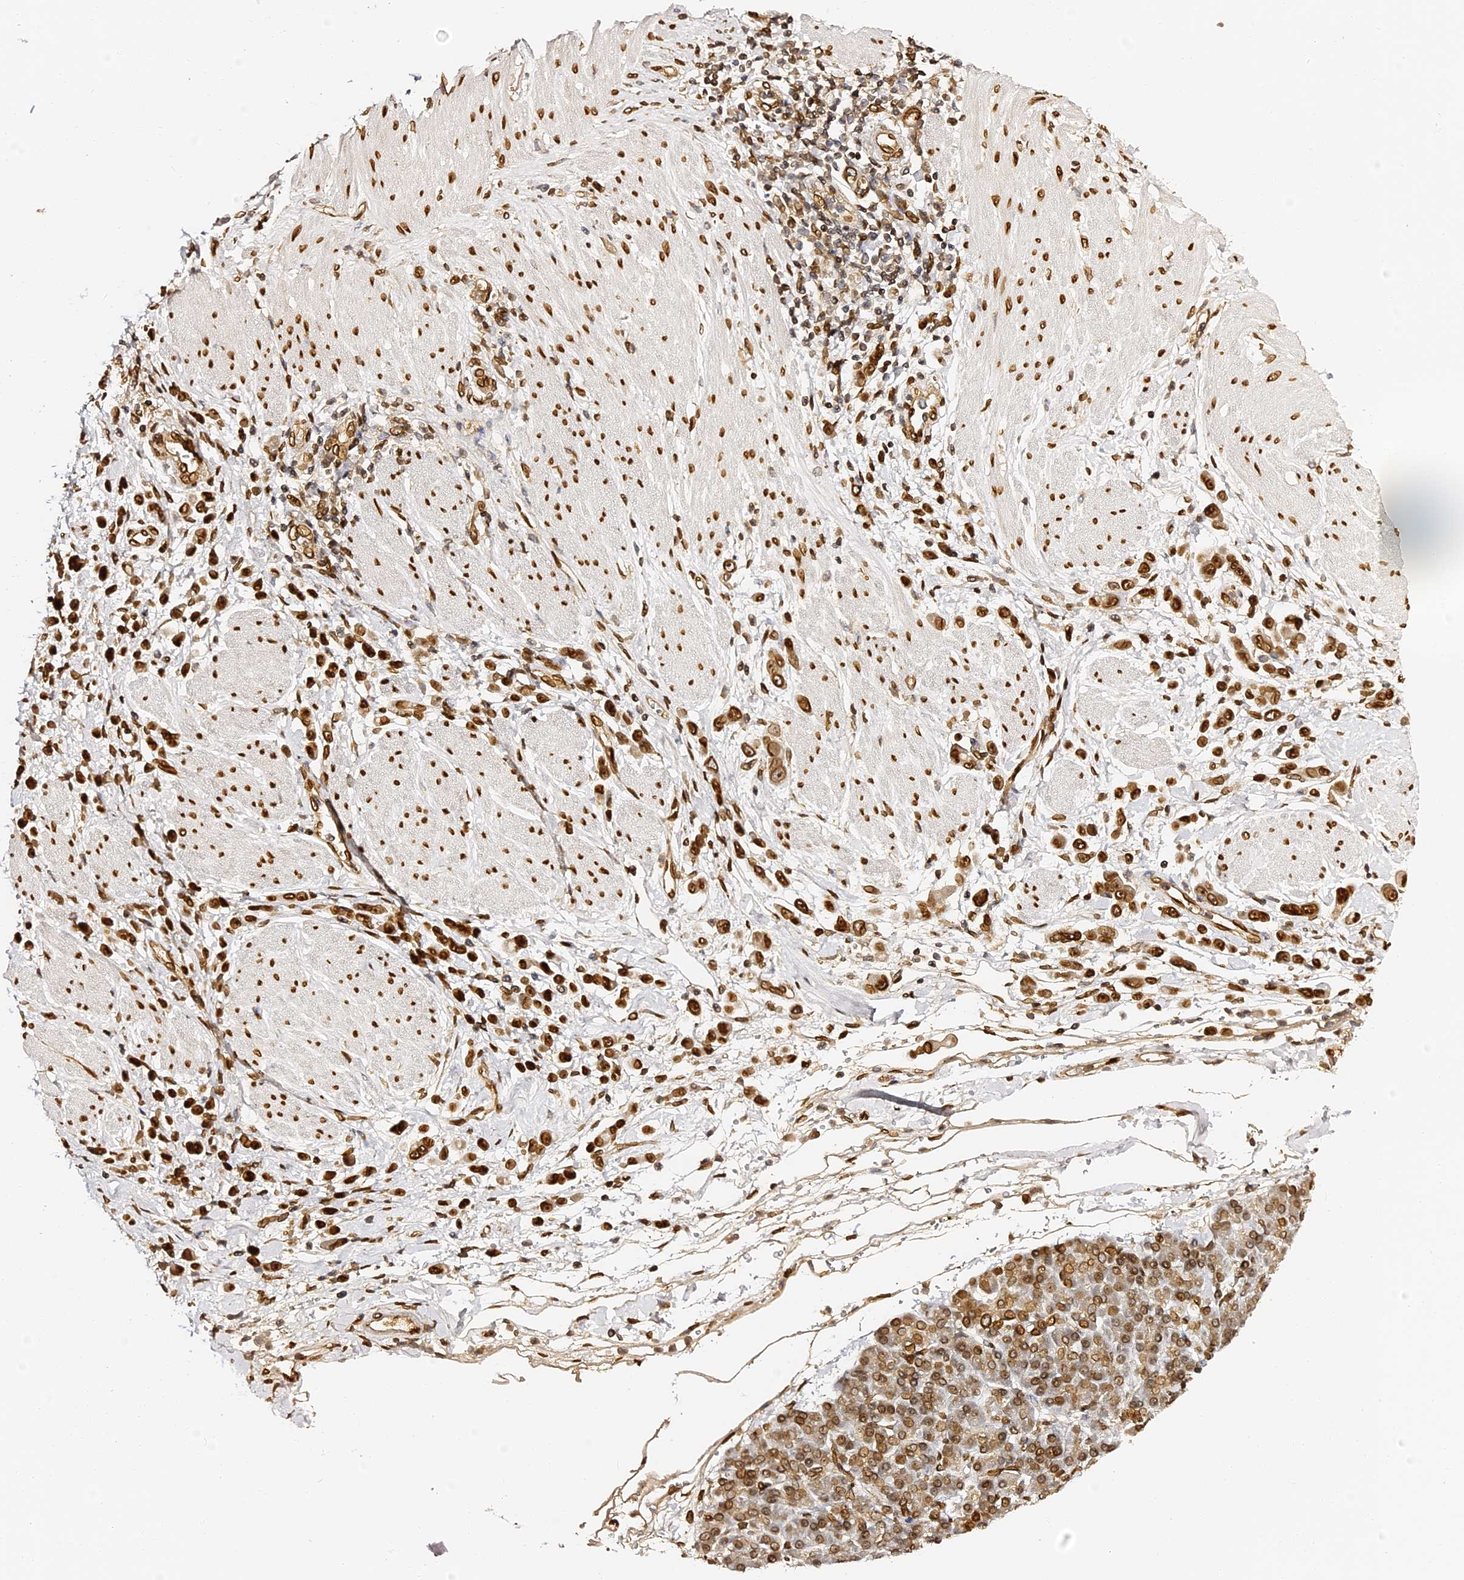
{"staining": {"intensity": "strong", "quantity": ">75%", "location": "cytoplasmic/membranous,nuclear"}, "tissue": "pancreatic cancer", "cell_type": "Tumor cells", "image_type": "cancer", "snomed": [{"axis": "morphology", "description": "Normal tissue, NOS"}, {"axis": "morphology", "description": "Adenocarcinoma, NOS"}, {"axis": "topography", "description": "Pancreas"}], "caption": "Immunohistochemistry (IHC) image of adenocarcinoma (pancreatic) stained for a protein (brown), which displays high levels of strong cytoplasmic/membranous and nuclear positivity in about >75% of tumor cells.", "gene": "ANAPC5", "patient": {"sex": "female", "age": 64}}